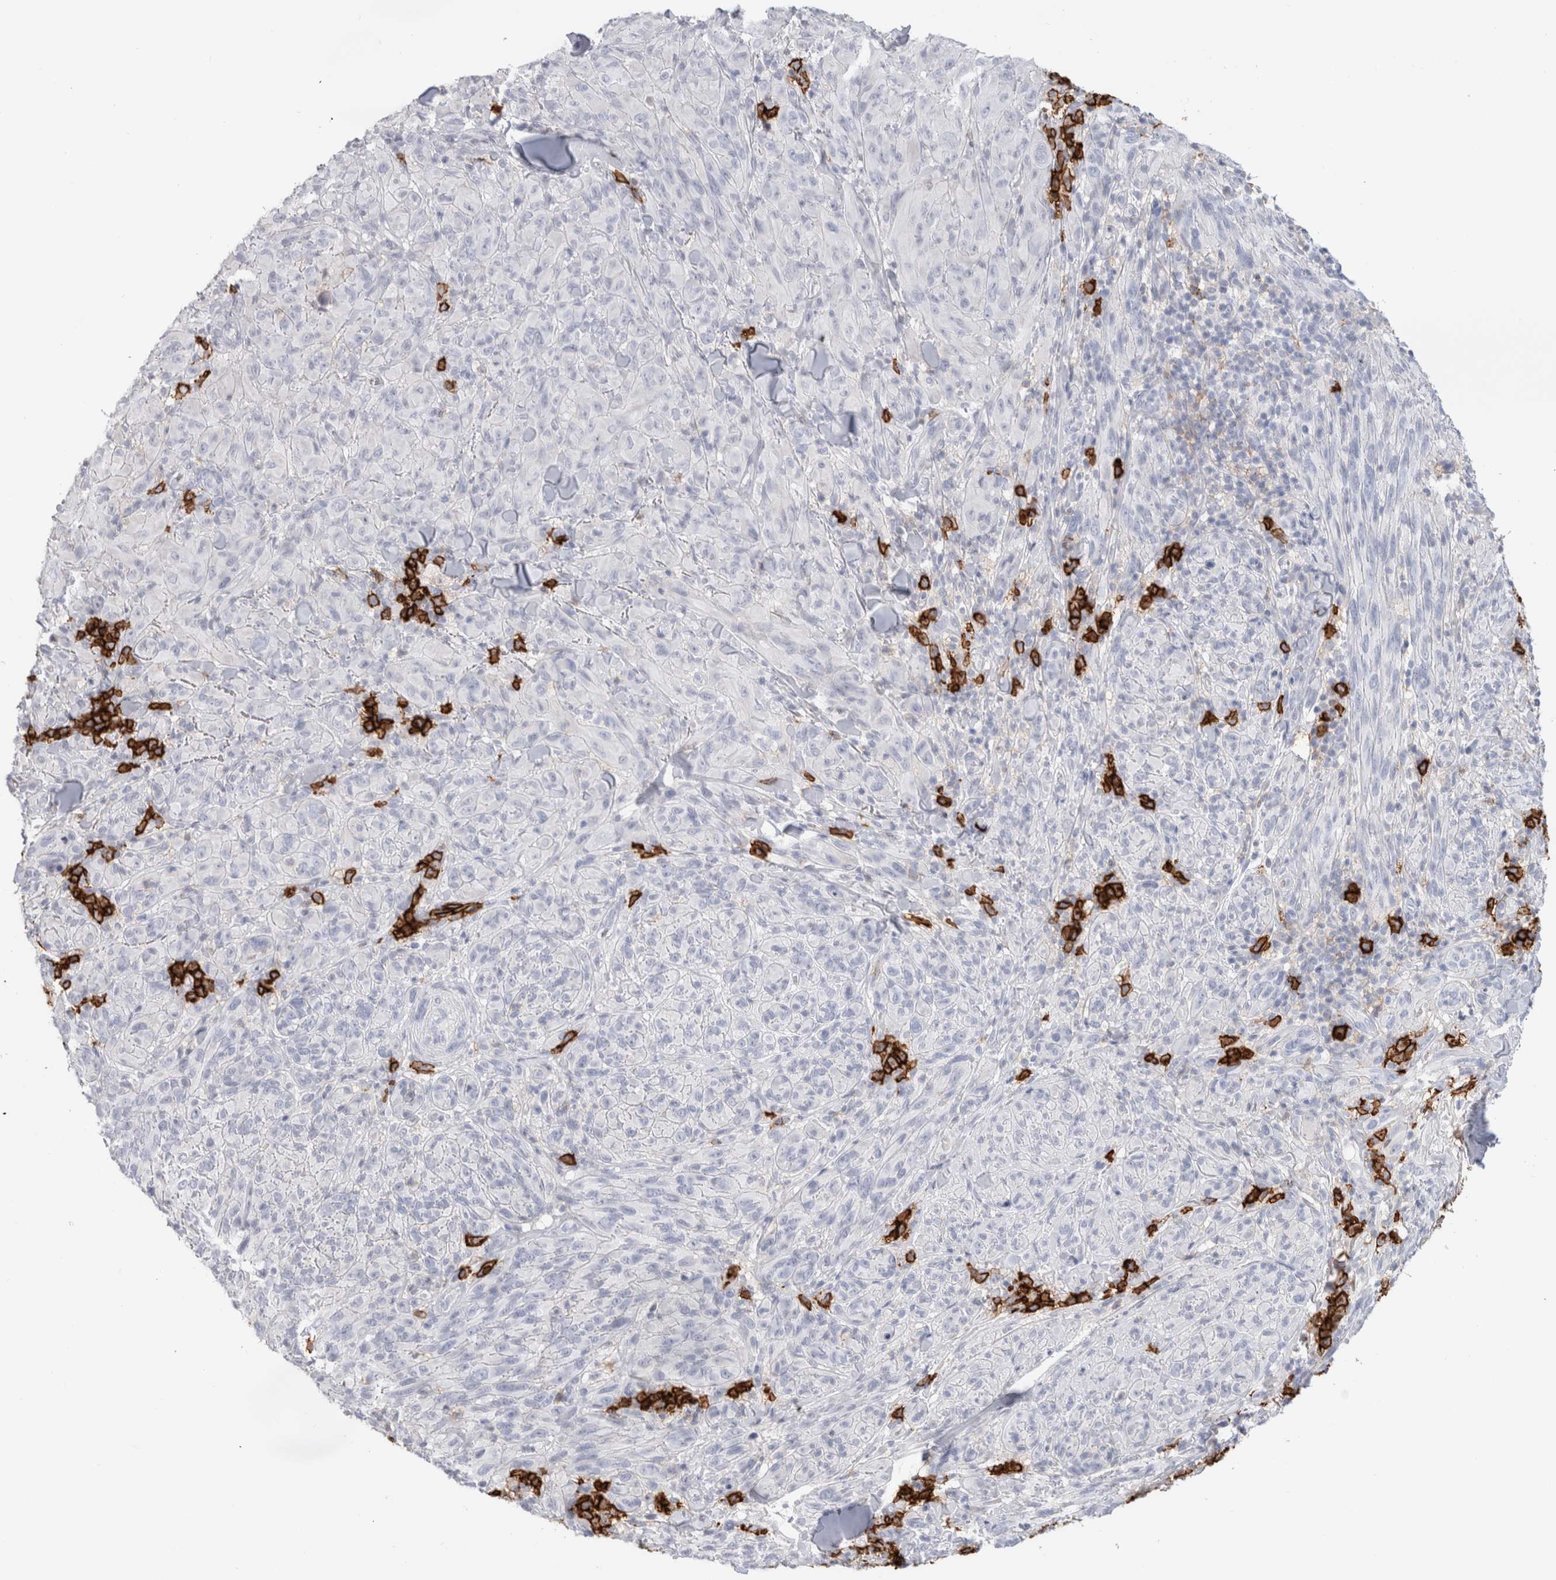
{"staining": {"intensity": "negative", "quantity": "none", "location": "none"}, "tissue": "melanoma", "cell_type": "Tumor cells", "image_type": "cancer", "snomed": [{"axis": "morphology", "description": "Malignant melanoma, NOS"}, {"axis": "topography", "description": "Skin of head"}], "caption": "This is an immunohistochemistry (IHC) image of malignant melanoma. There is no positivity in tumor cells.", "gene": "CD38", "patient": {"sex": "male", "age": 96}}